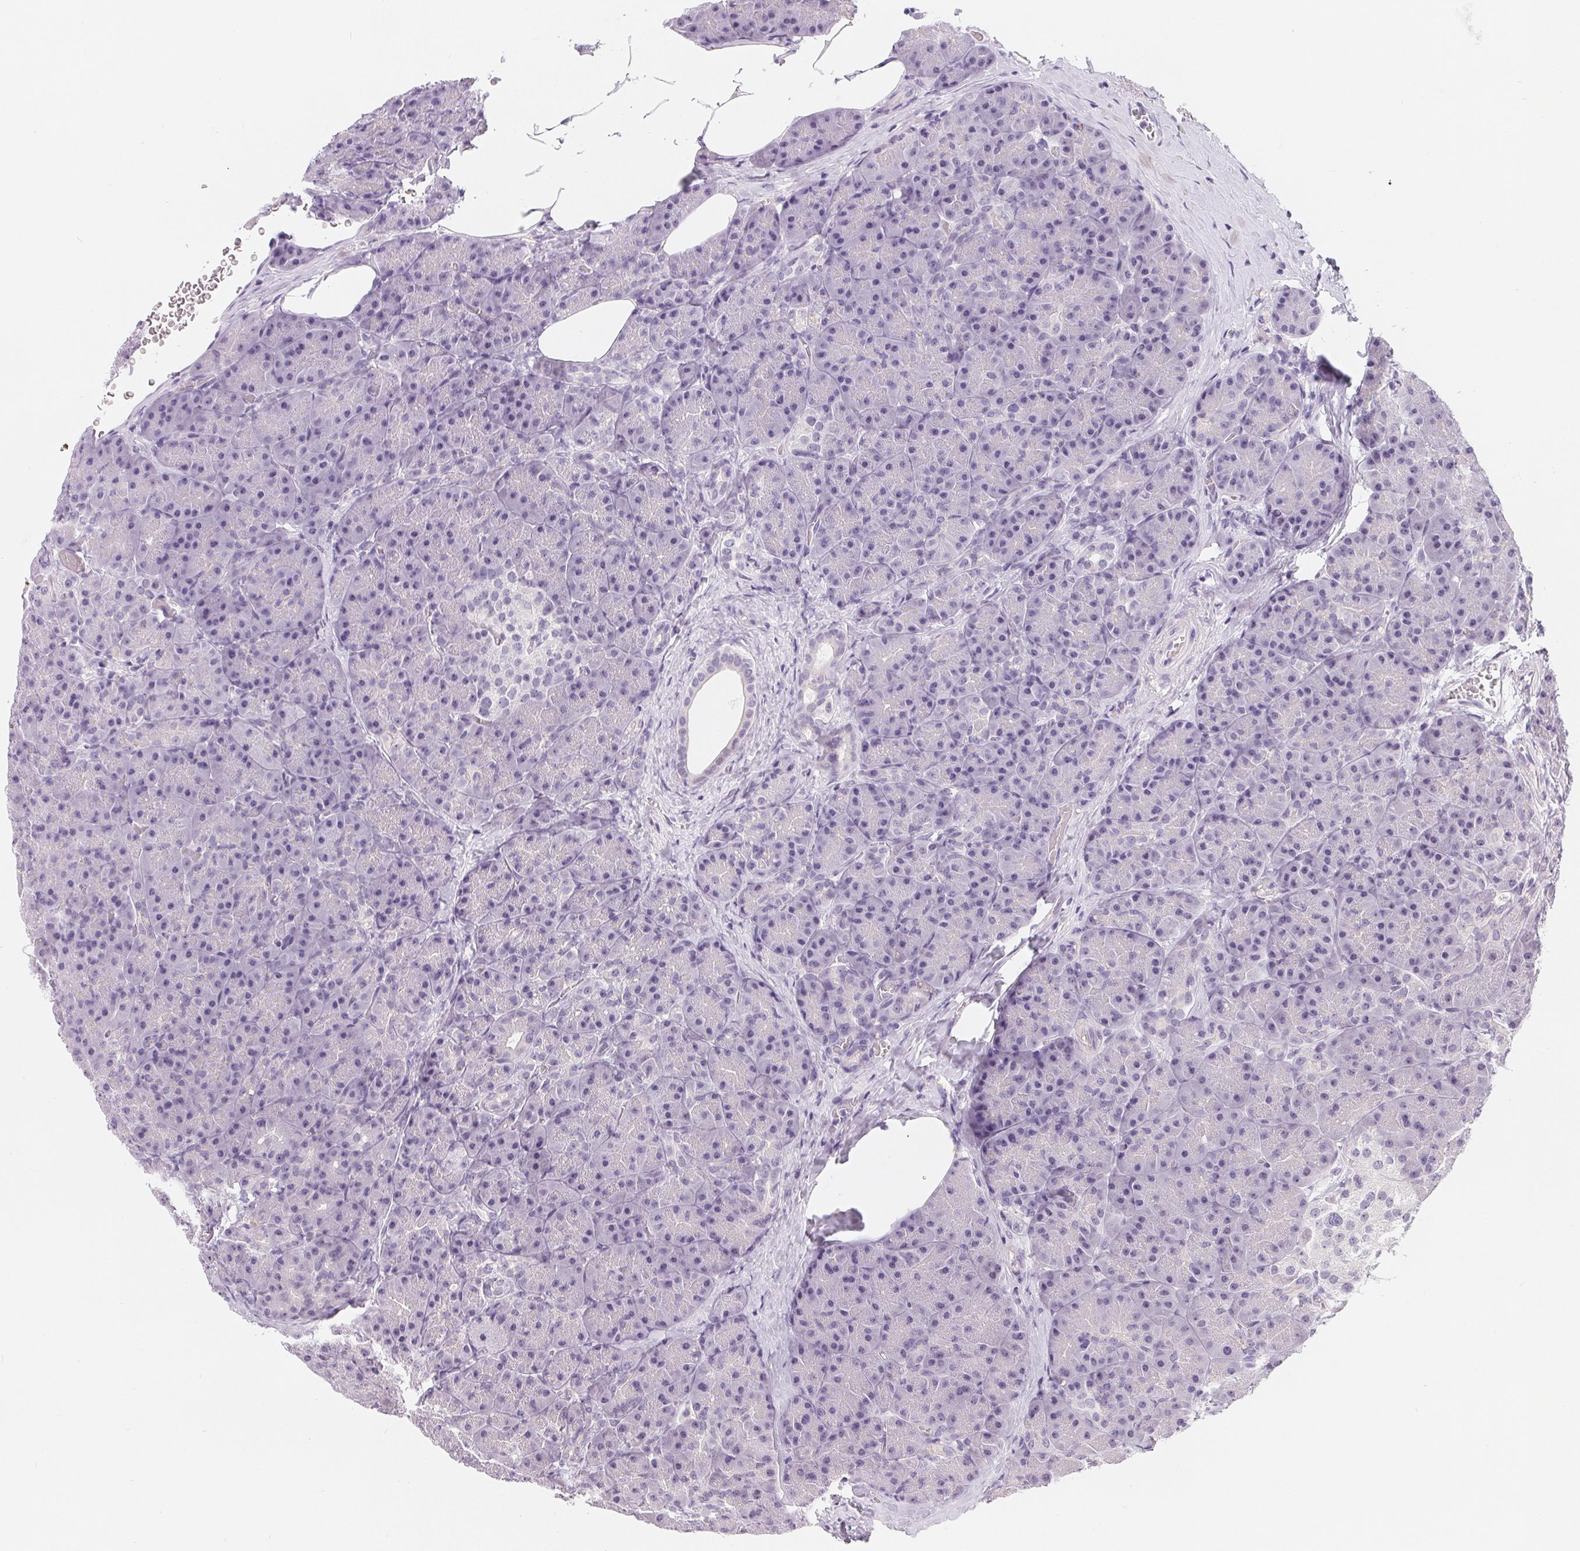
{"staining": {"intensity": "negative", "quantity": "none", "location": "none"}, "tissue": "pancreas", "cell_type": "Exocrine glandular cells", "image_type": "normal", "snomed": [{"axis": "morphology", "description": "Normal tissue, NOS"}, {"axis": "topography", "description": "Pancreas"}], "caption": "Immunohistochemistry (IHC) image of normal human pancreas stained for a protein (brown), which demonstrates no staining in exocrine glandular cells.", "gene": "LCA5L", "patient": {"sex": "male", "age": 57}}